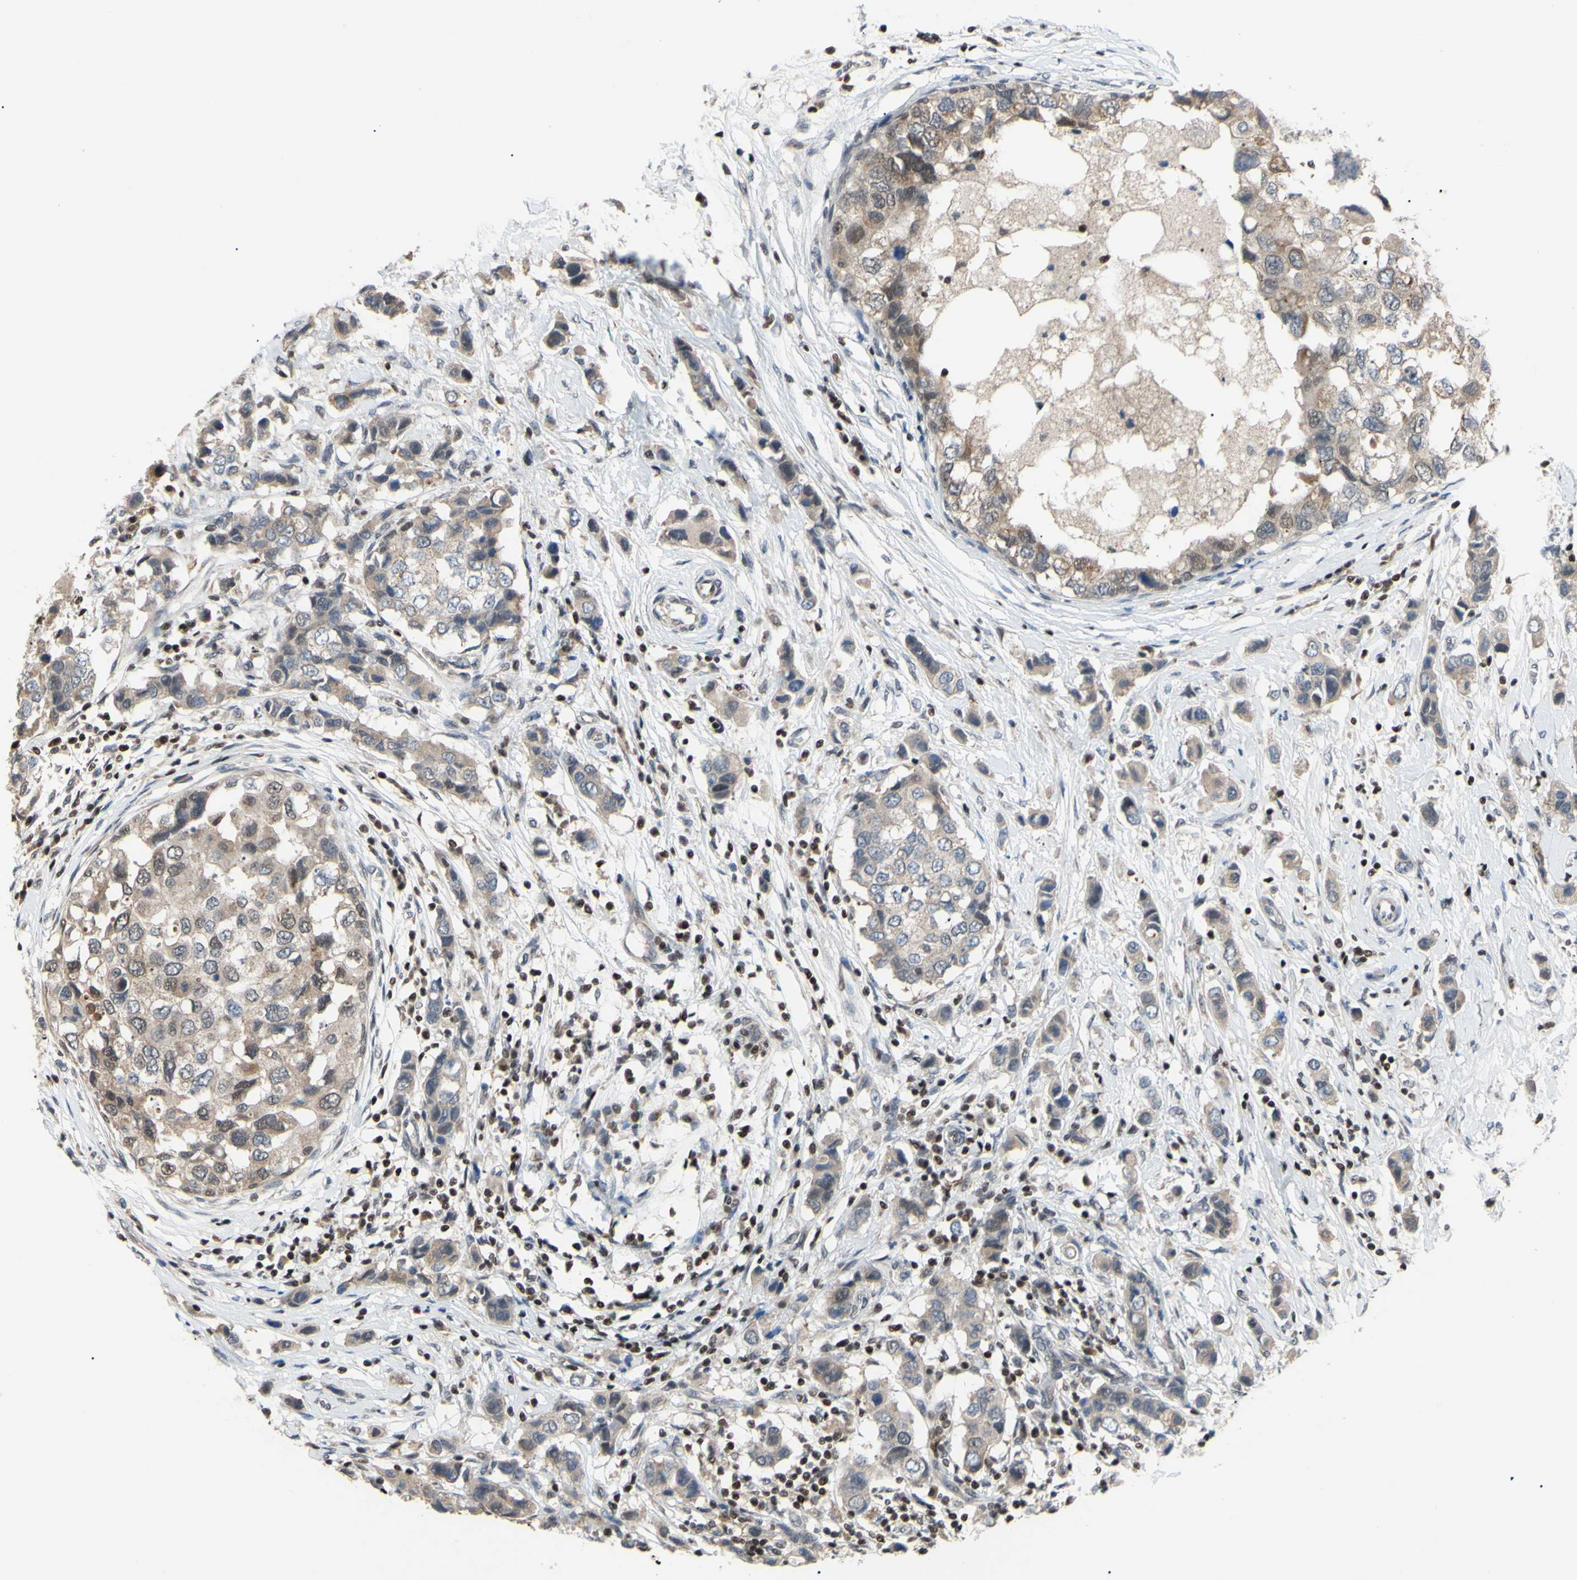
{"staining": {"intensity": "weak", "quantity": ">75%", "location": "cytoplasmic/membranous"}, "tissue": "breast cancer", "cell_type": "Tumor cells", "image_type": "cancer", "snomed": [{"axis": "morphology", "description": "Normal tissue, NOS"}, {"axis": "morphology", "description": "Duct carcinoma"}, {"axis": "topography", "description": "Breast"}], "caption": "Breast cancer tissue exhibits weak cytoplasmic/membranous positivity in about >75% of tumor cells, visualized by immunohistochemistry.", "gene": "SP4", "patient": {"sex": "female", "age": 50}}